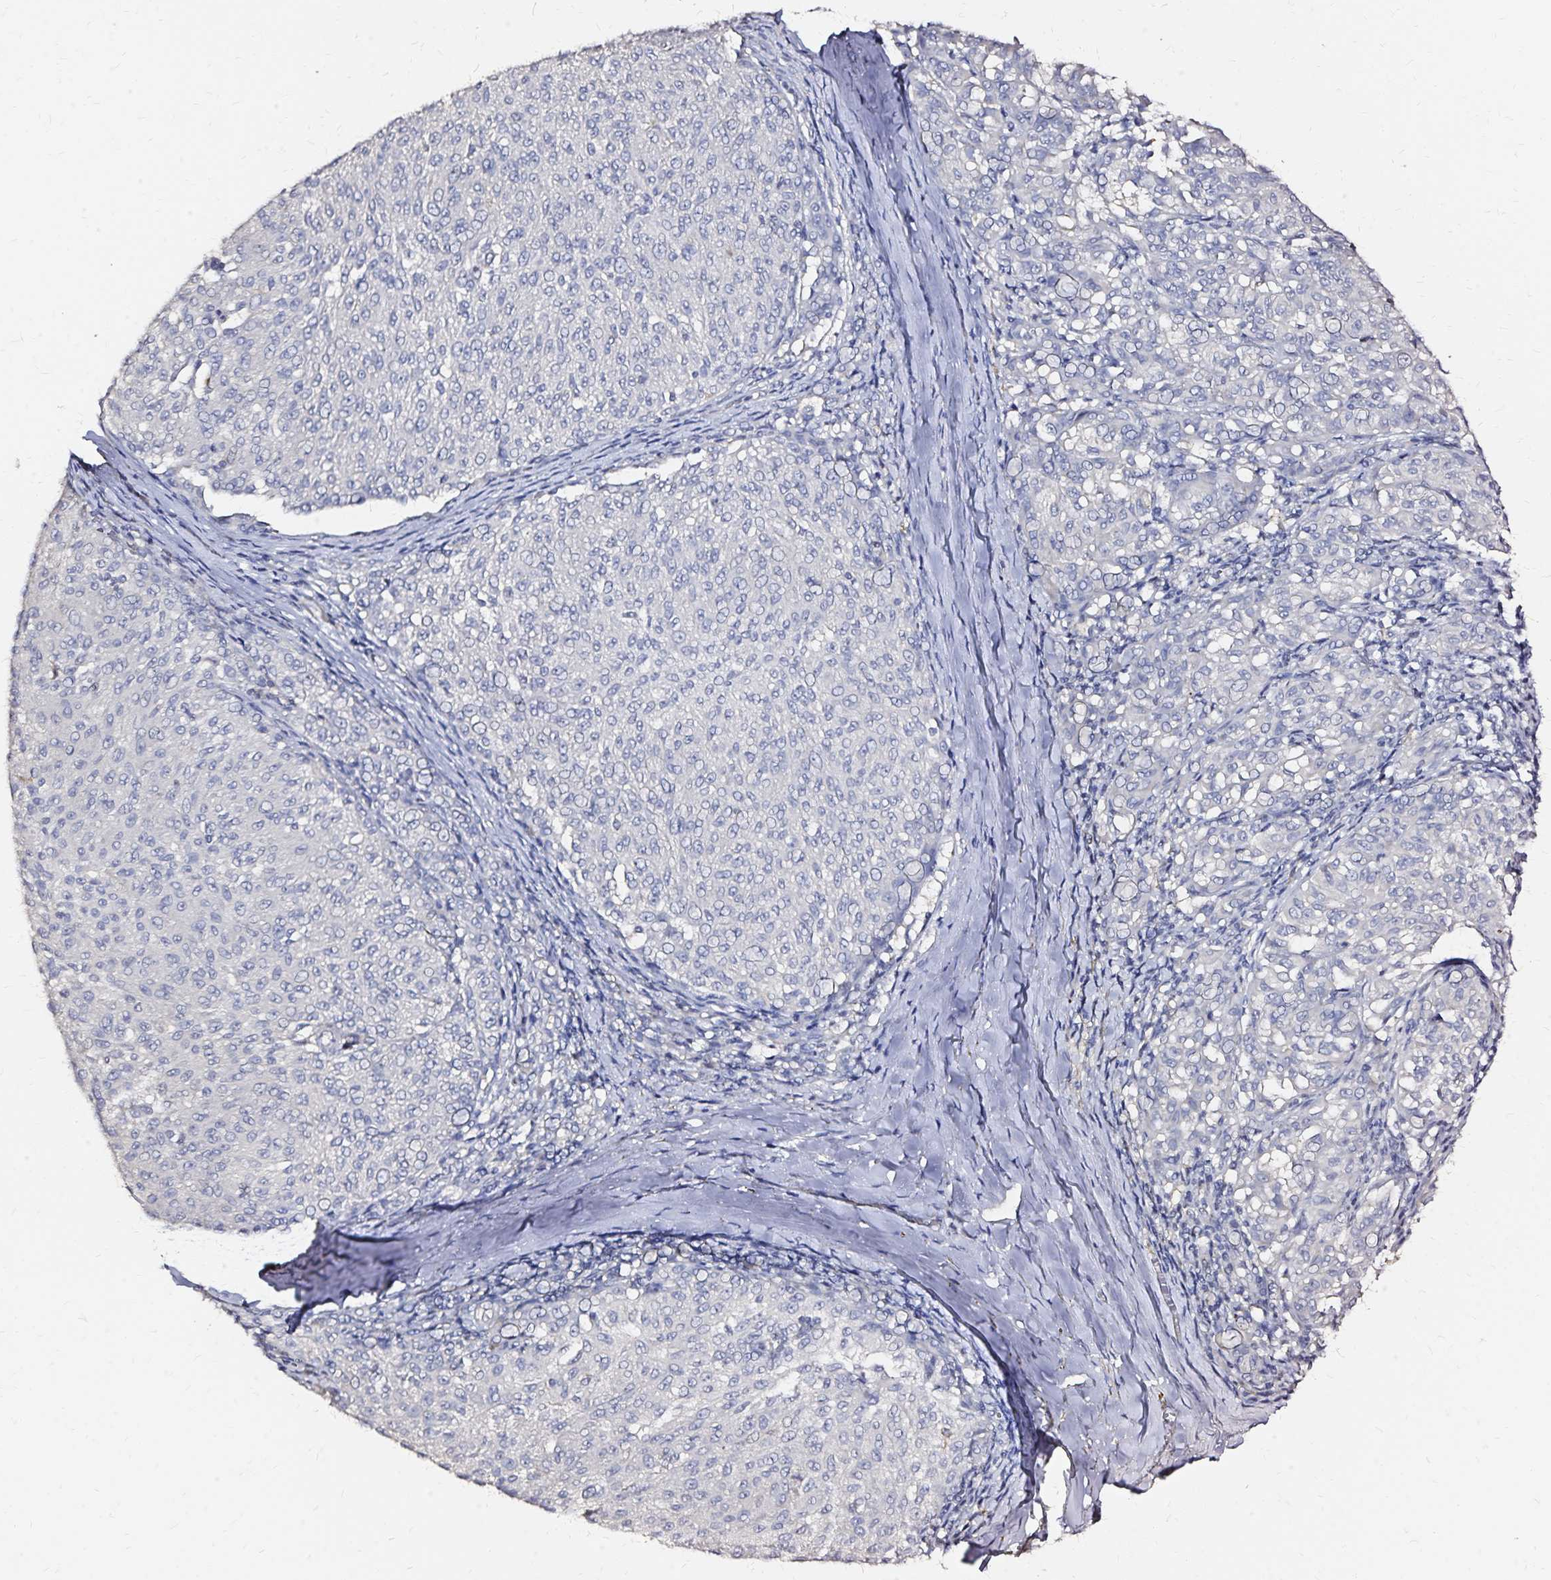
{"staining": {"intensity": "negative", "quantity": "none", "location": "none"}, "tissue": "melanoma", "cell_type": "Tumor cells", "image_type": "cancer", "snomed": [{"axis": "morphology", "description": "Malignant melanoma, NOS"}, {"axis": "topography", "description": "Skin"}], "caption": "Immunohistochemical staining of human melanoma displays no significant staining in tumor cells.", "gene": "SLC5A1", "patient": {"sex": "female", "age": 72}}